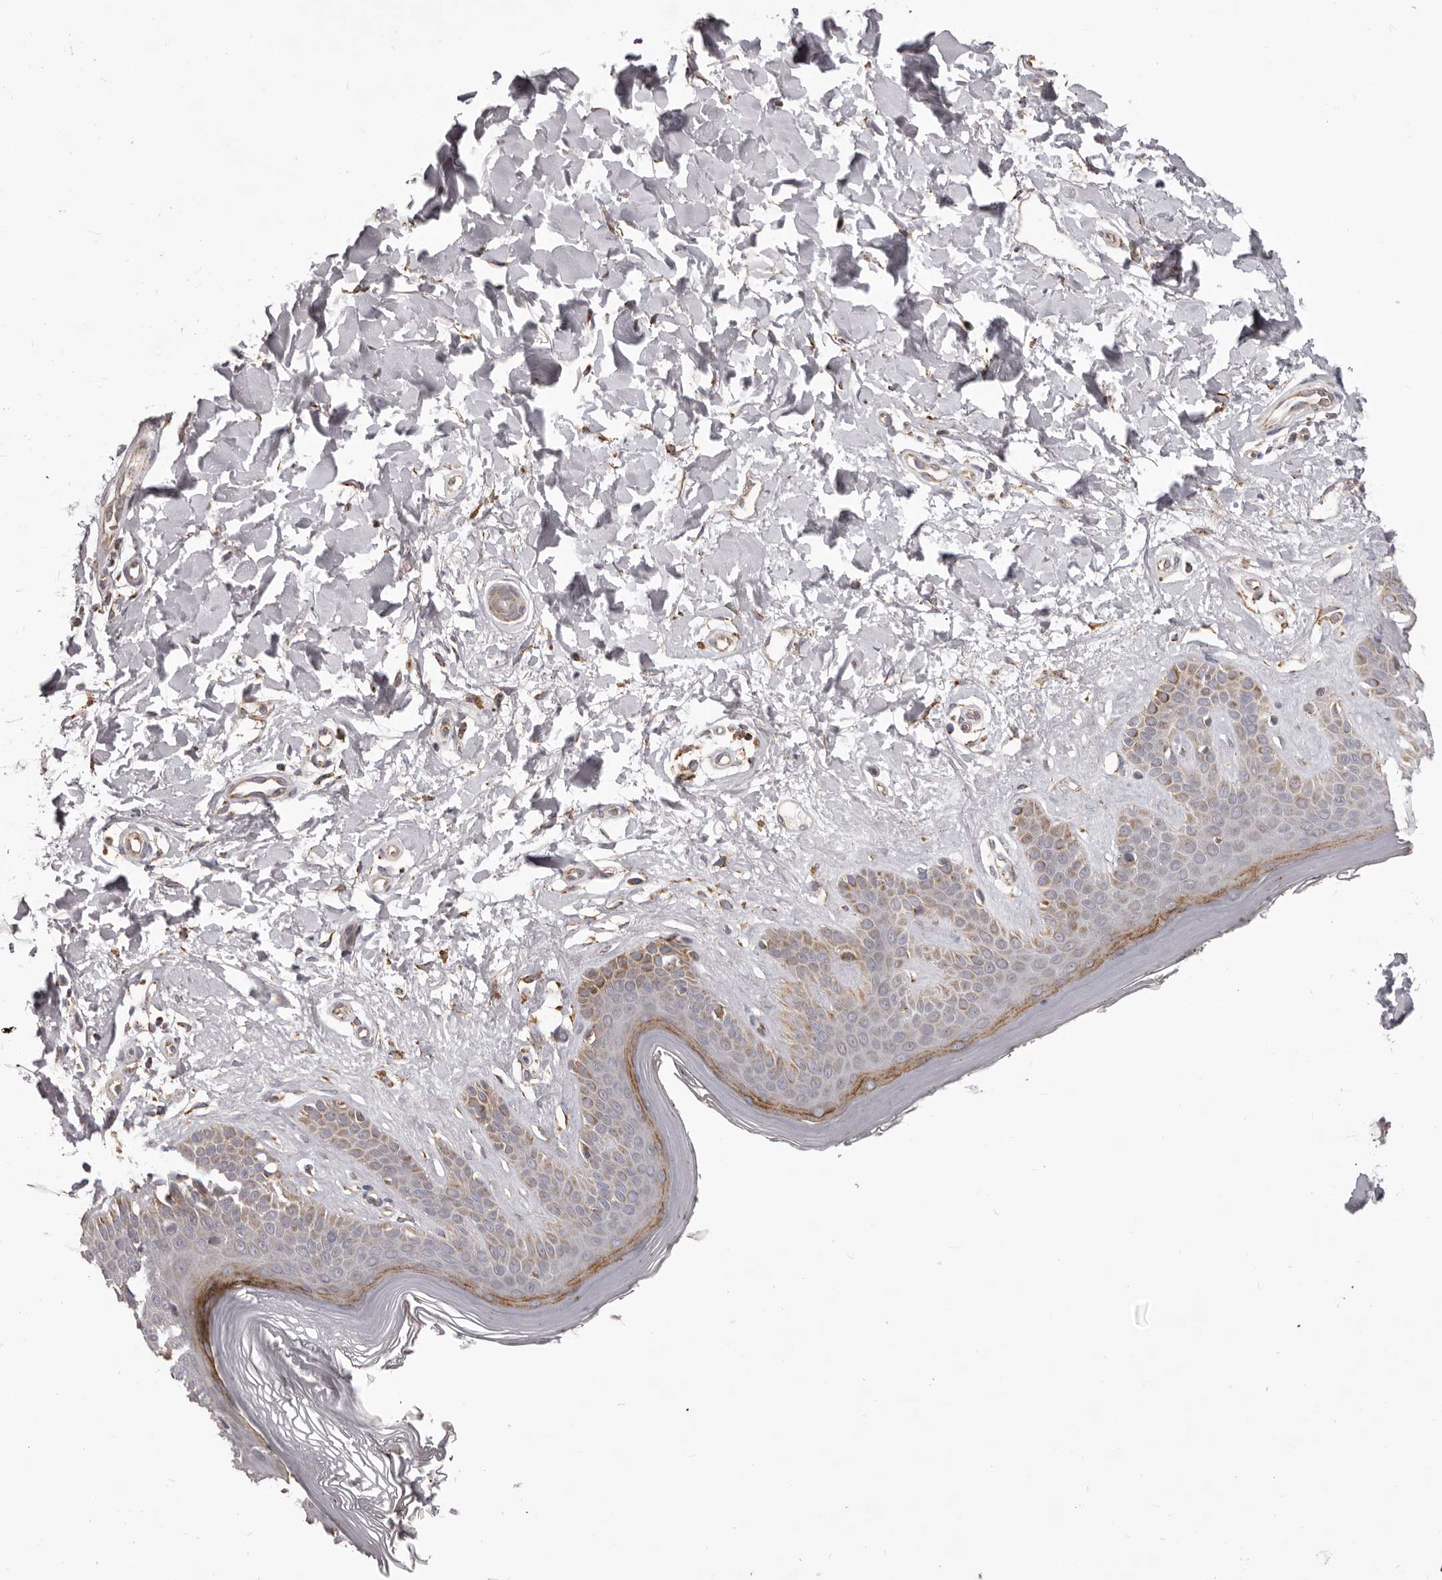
{"staining": {"intensity": "negative", "quantity": "none", "location": "none"}, "tissue": "skin", "cell_type": "Fibroblasts", "image_type": "normal", "snomed": [{"axis": "morphology", "description": "Normal tissue, NOS"}, {"axis": "topography", "description": "Skin"}], "caption": "An immunohistochemistry histopathology image of normal skin is shown. There is no staining in fibroblasts of skin. (DAB immunohistochemistry (IHC), high magnification).", "gene": "CHRM2", "patient": {"sex": "female", "age": 64}}